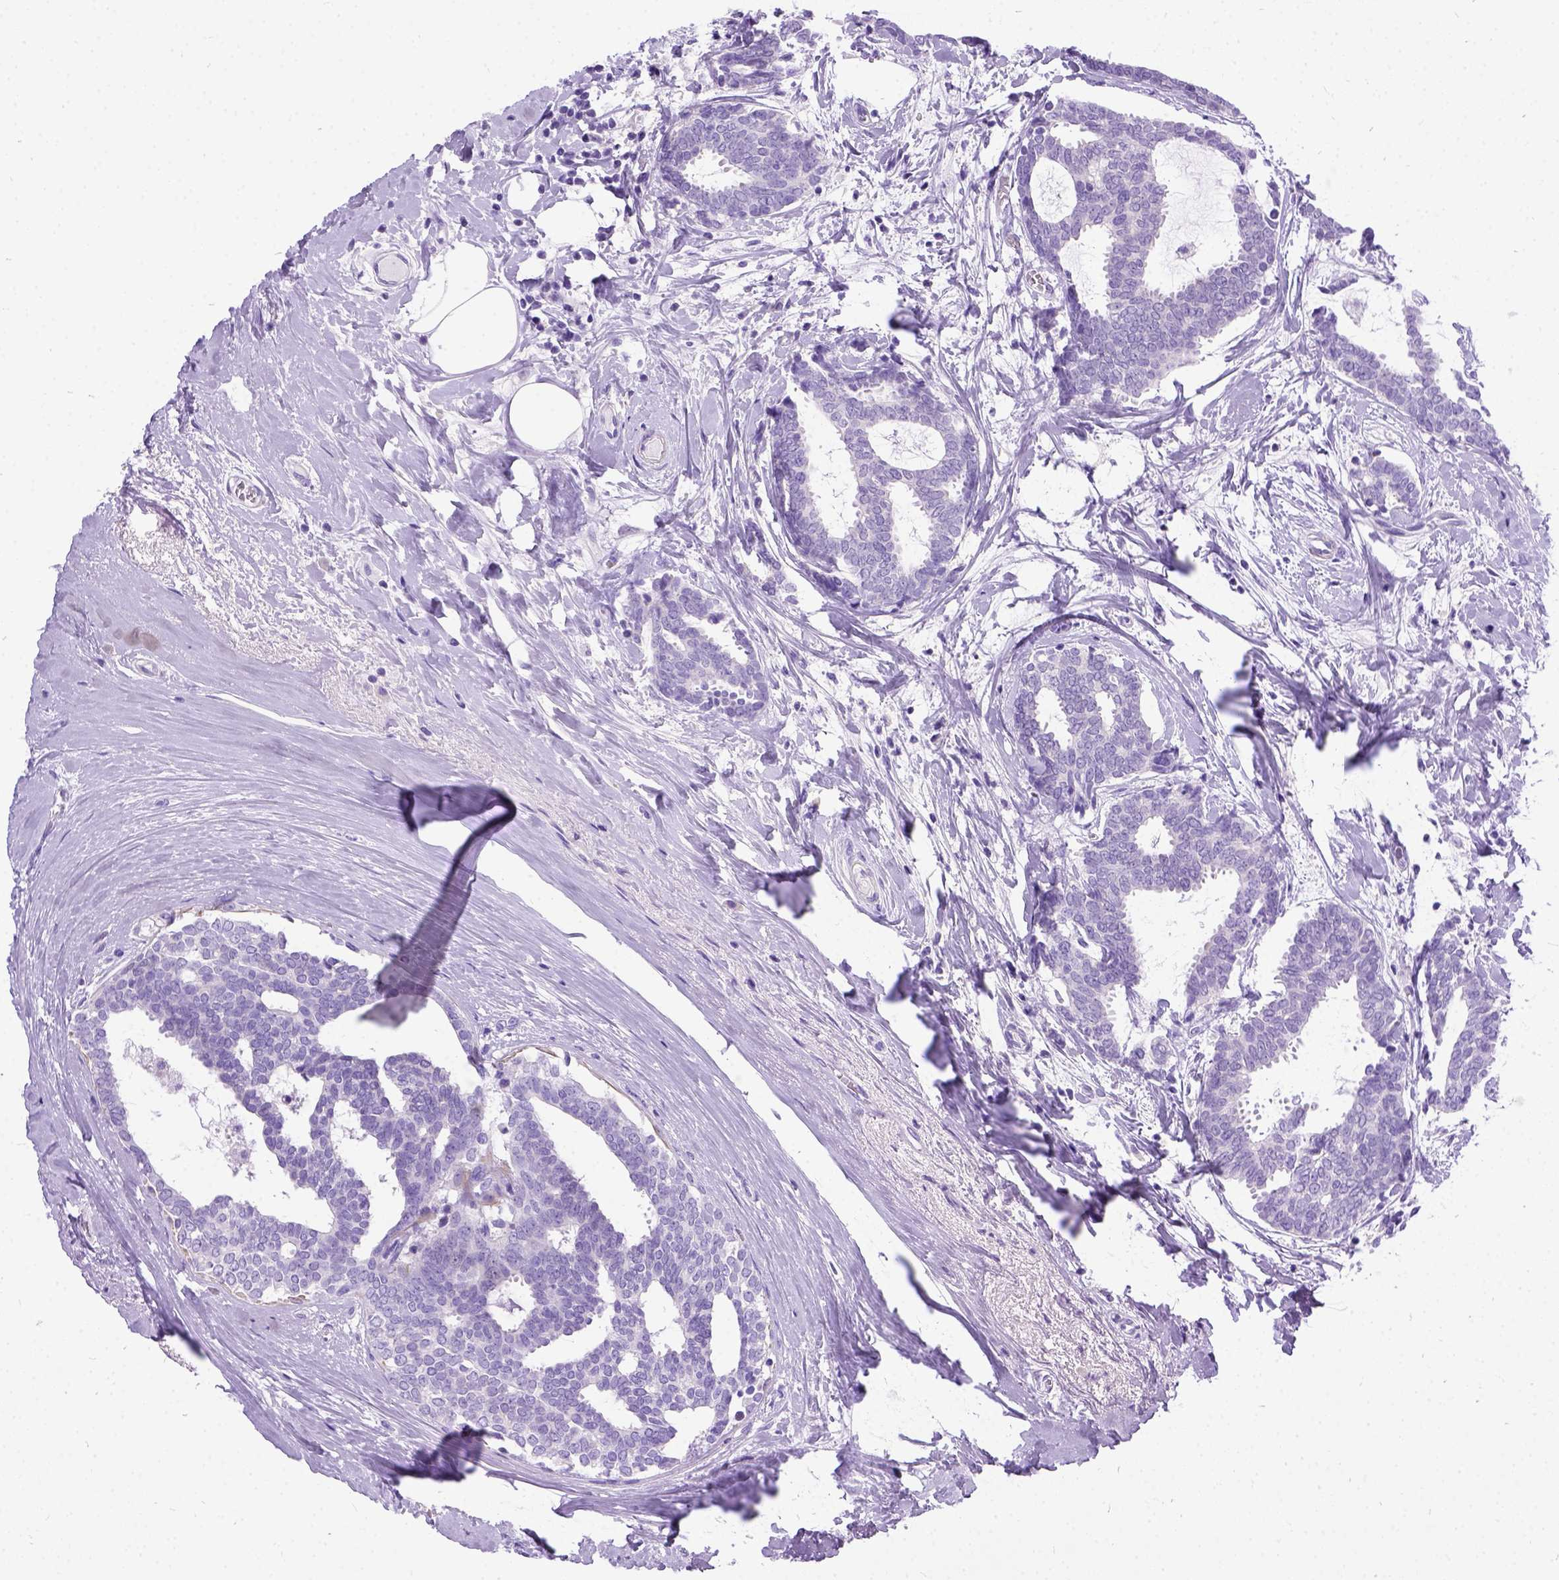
{"staining": {"intensity": "negative", "quantity": "none", "location": "none"}, "tissue": "breast cancer", "cell_type": "Tumor cells", "image_type": "cancer", "snomed": [{"axis": "morphology", "description": "Intraductal carcinoma, in situ"}, {"axis": "morphology", "description": "Duct carcinoma"}, {"axis": "morphology", "description": "Lobular carcinoma, in situ"}, {"axis": "topography", "description": "Breast"}], "caption": "Immunohistochemistry (IHC) histopathology image of human breast intraductal carcinoma,  in situ stained for a protein (brown), which exhibits no expression in tumor cells. Brightfield microscopy of immunohistochemistry stained with DAB (brown) and hematoxylin (blue), captured at high magnification.", "gene": "PRG2", "patient": {"sex": "female", "age": 44}}